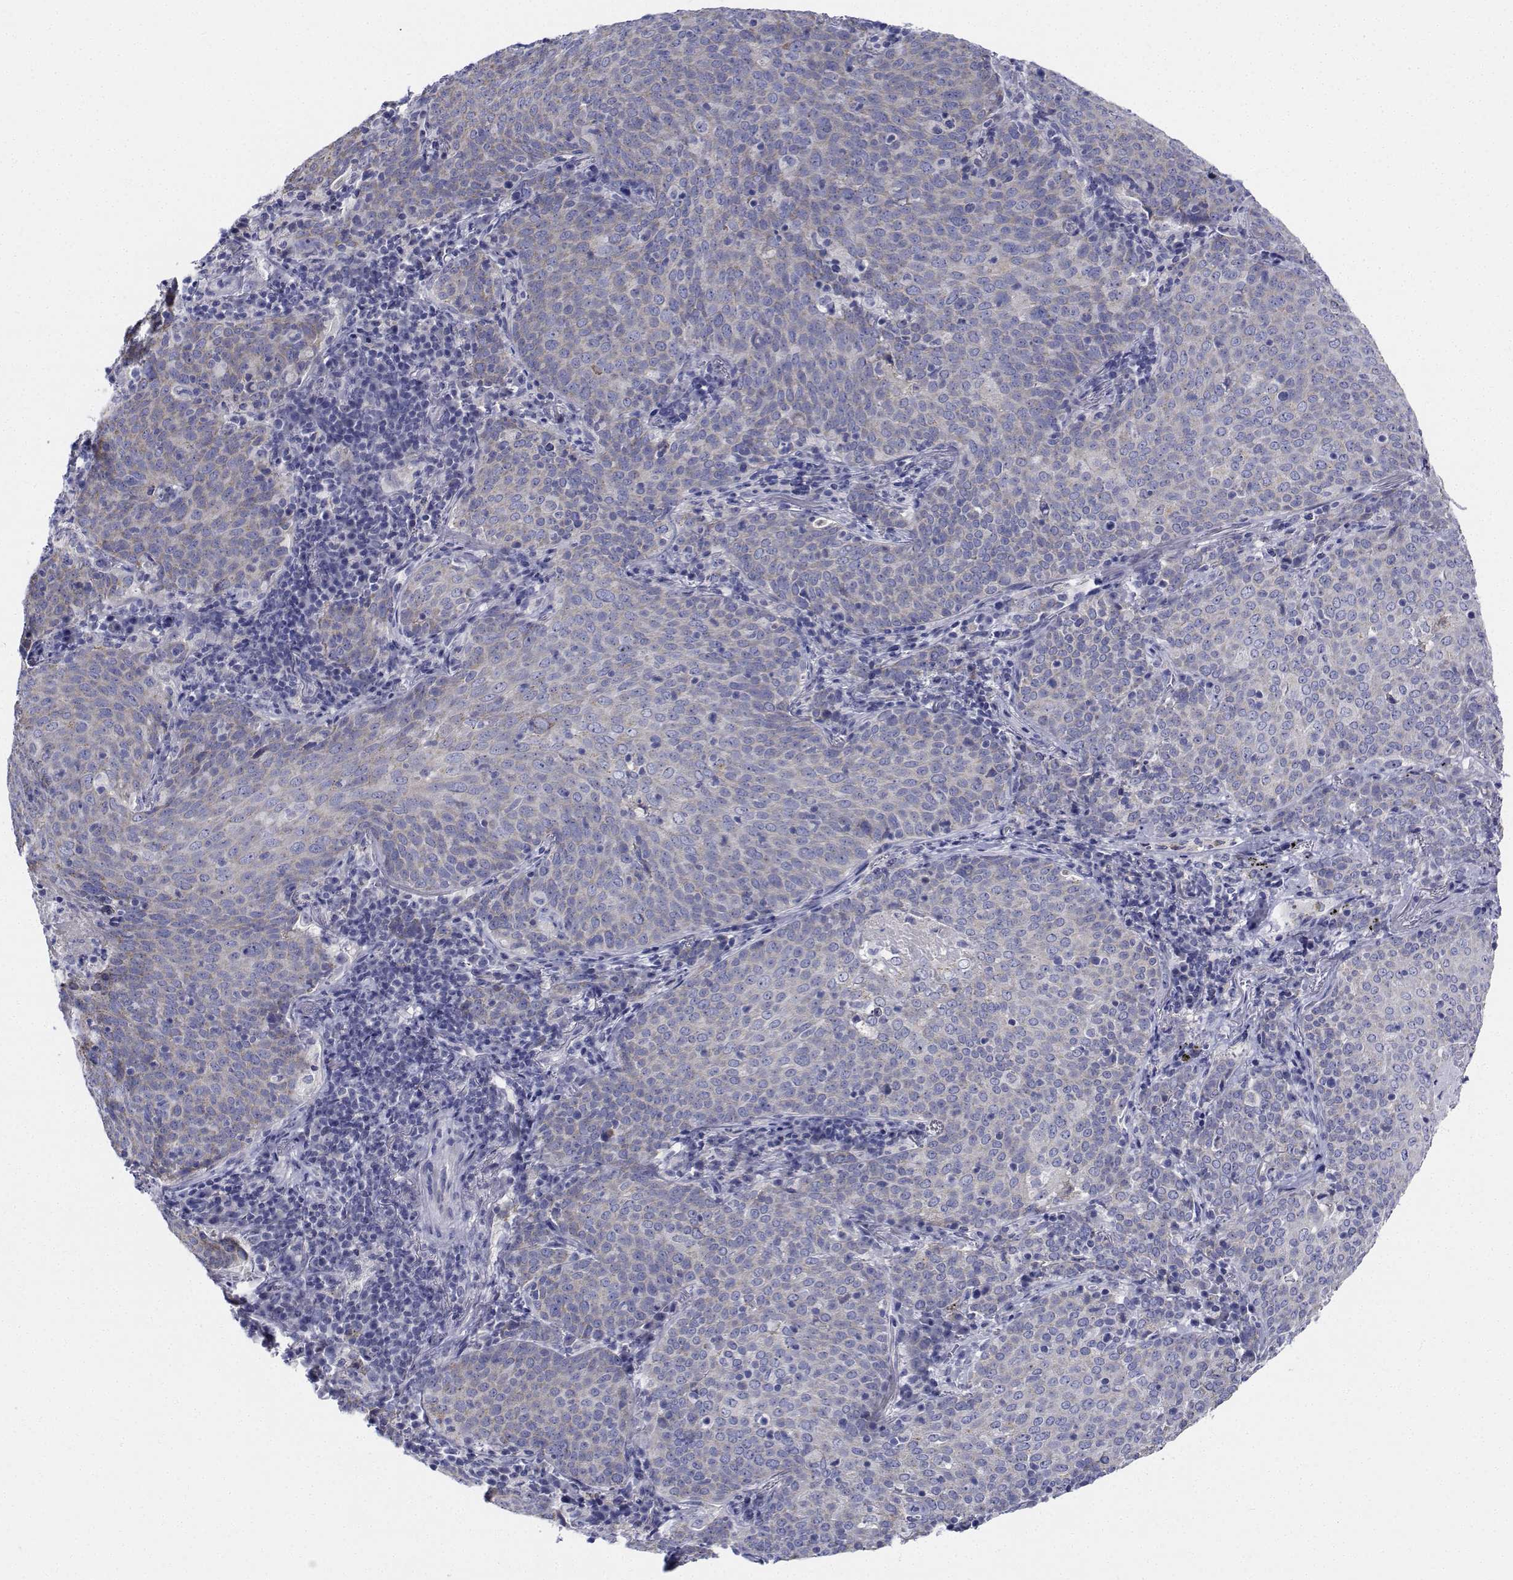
{"staining": {"intensity": "negative", "quantity": "none", "location": "none"}, "tissue": "lung cancer", "cell_type": "Tumor cells", "image_type": "cancer", "snomed": [{"axis": "morphology", "description": "Squamous cell carcinoma, NOS"}, {"axis": "topography", "description": "Lung"}], "caption": "Lung squamous cell carcinoma stained for a protein using immunohistochemistry reveals no staining tumor cells.", "gene": "CDHR3", "patient": {"sex": "male", "age": 82}}